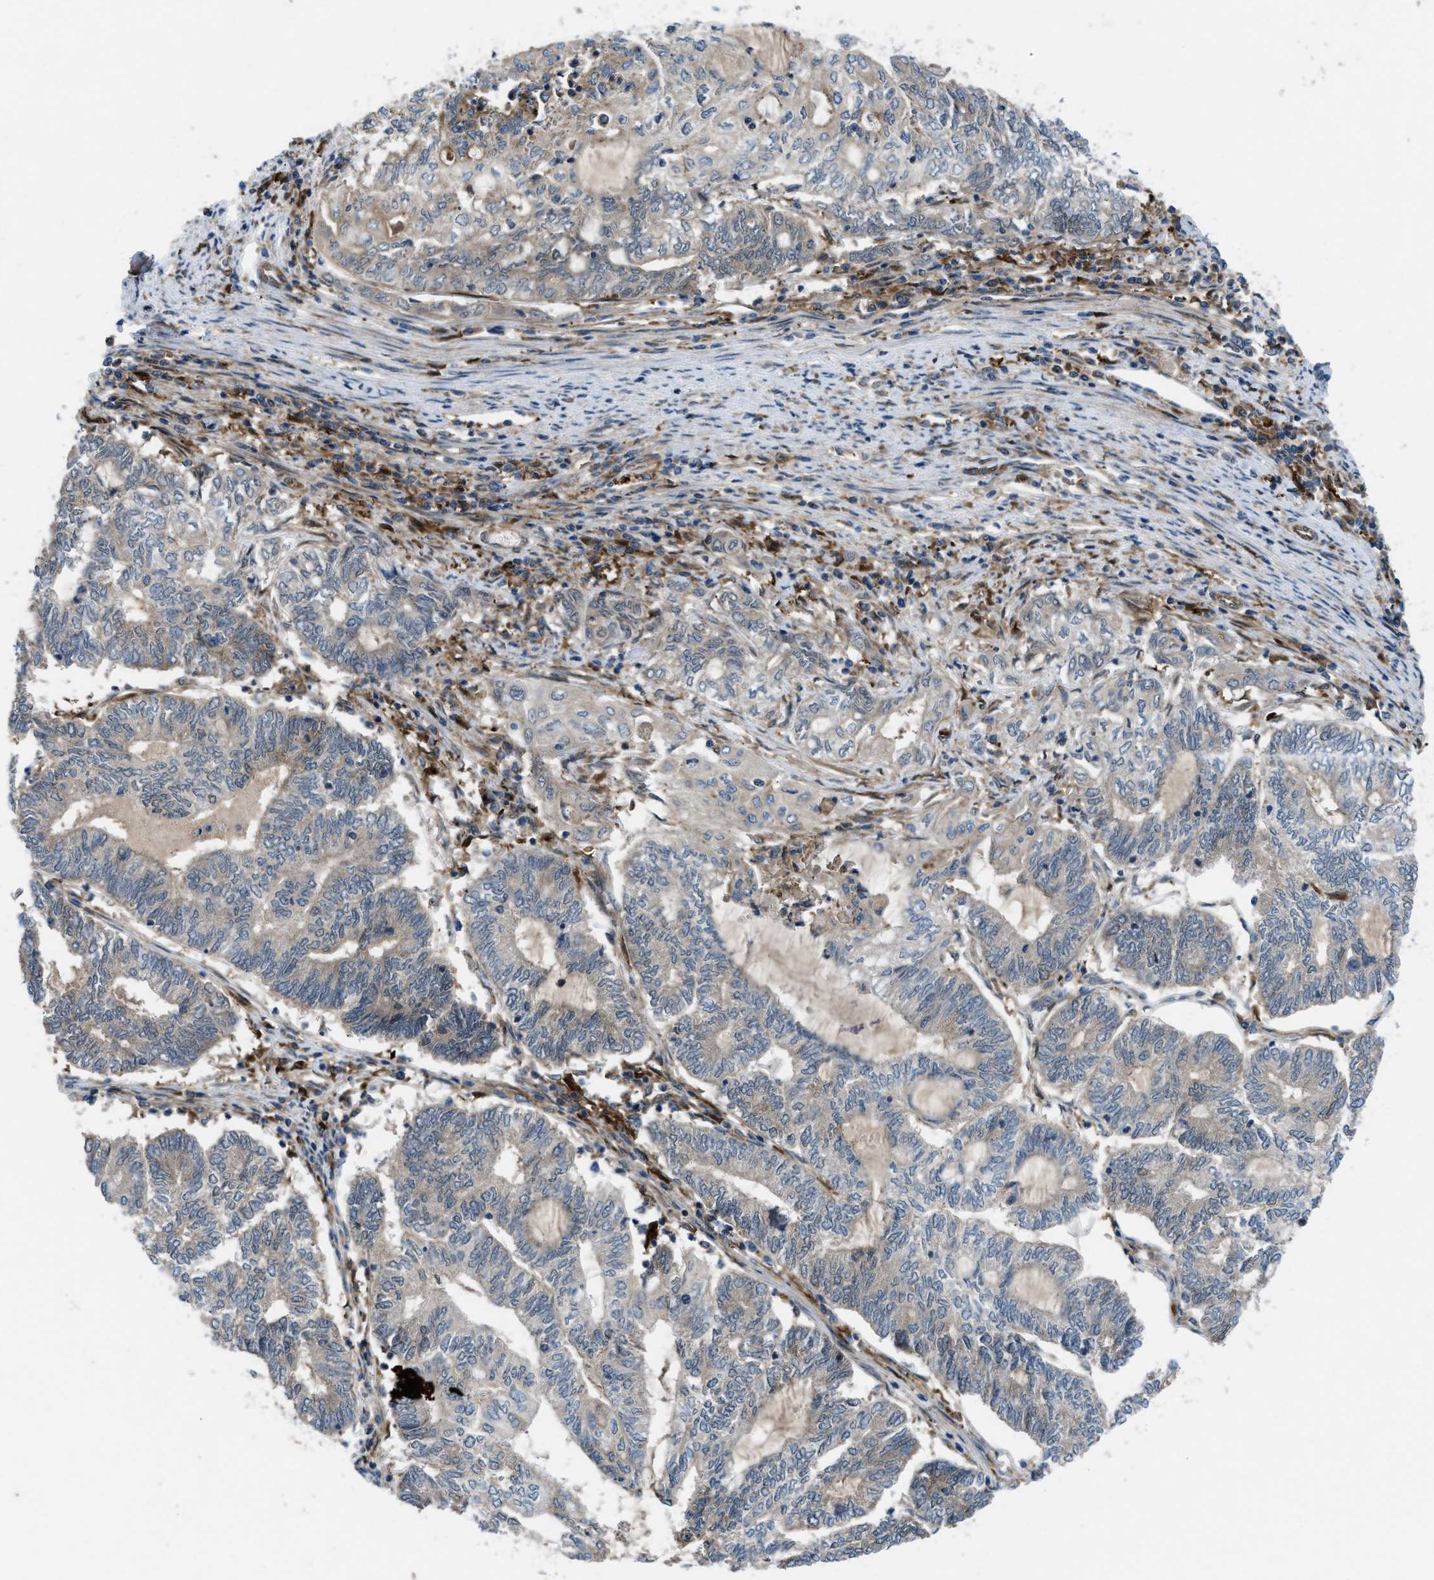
{"staining": {"intensity": "moderate", "quantity": "<25%", "location": "cytoplasmic/membranous"}, "tissue": "endometrial cancer", "cell_type": "Tumor cells", "image_type": "cancer", "snomed": [{"axis": "morphology", "description": "Adenocarcinoma, NOS"}, {"axis": "topography", "description": "Uterus"}, {"axis": "topography", "description": "Endometrium"}], "caption": "DAB immunohistochemical staining of human endometrial cancer (adenocarcinoma) reveals moderate cytoplasmic/membranous protein staining in about <25% of tumor cells.", "gene": "BAZ2B", "patient": {"sex": "female", "age": 70}}